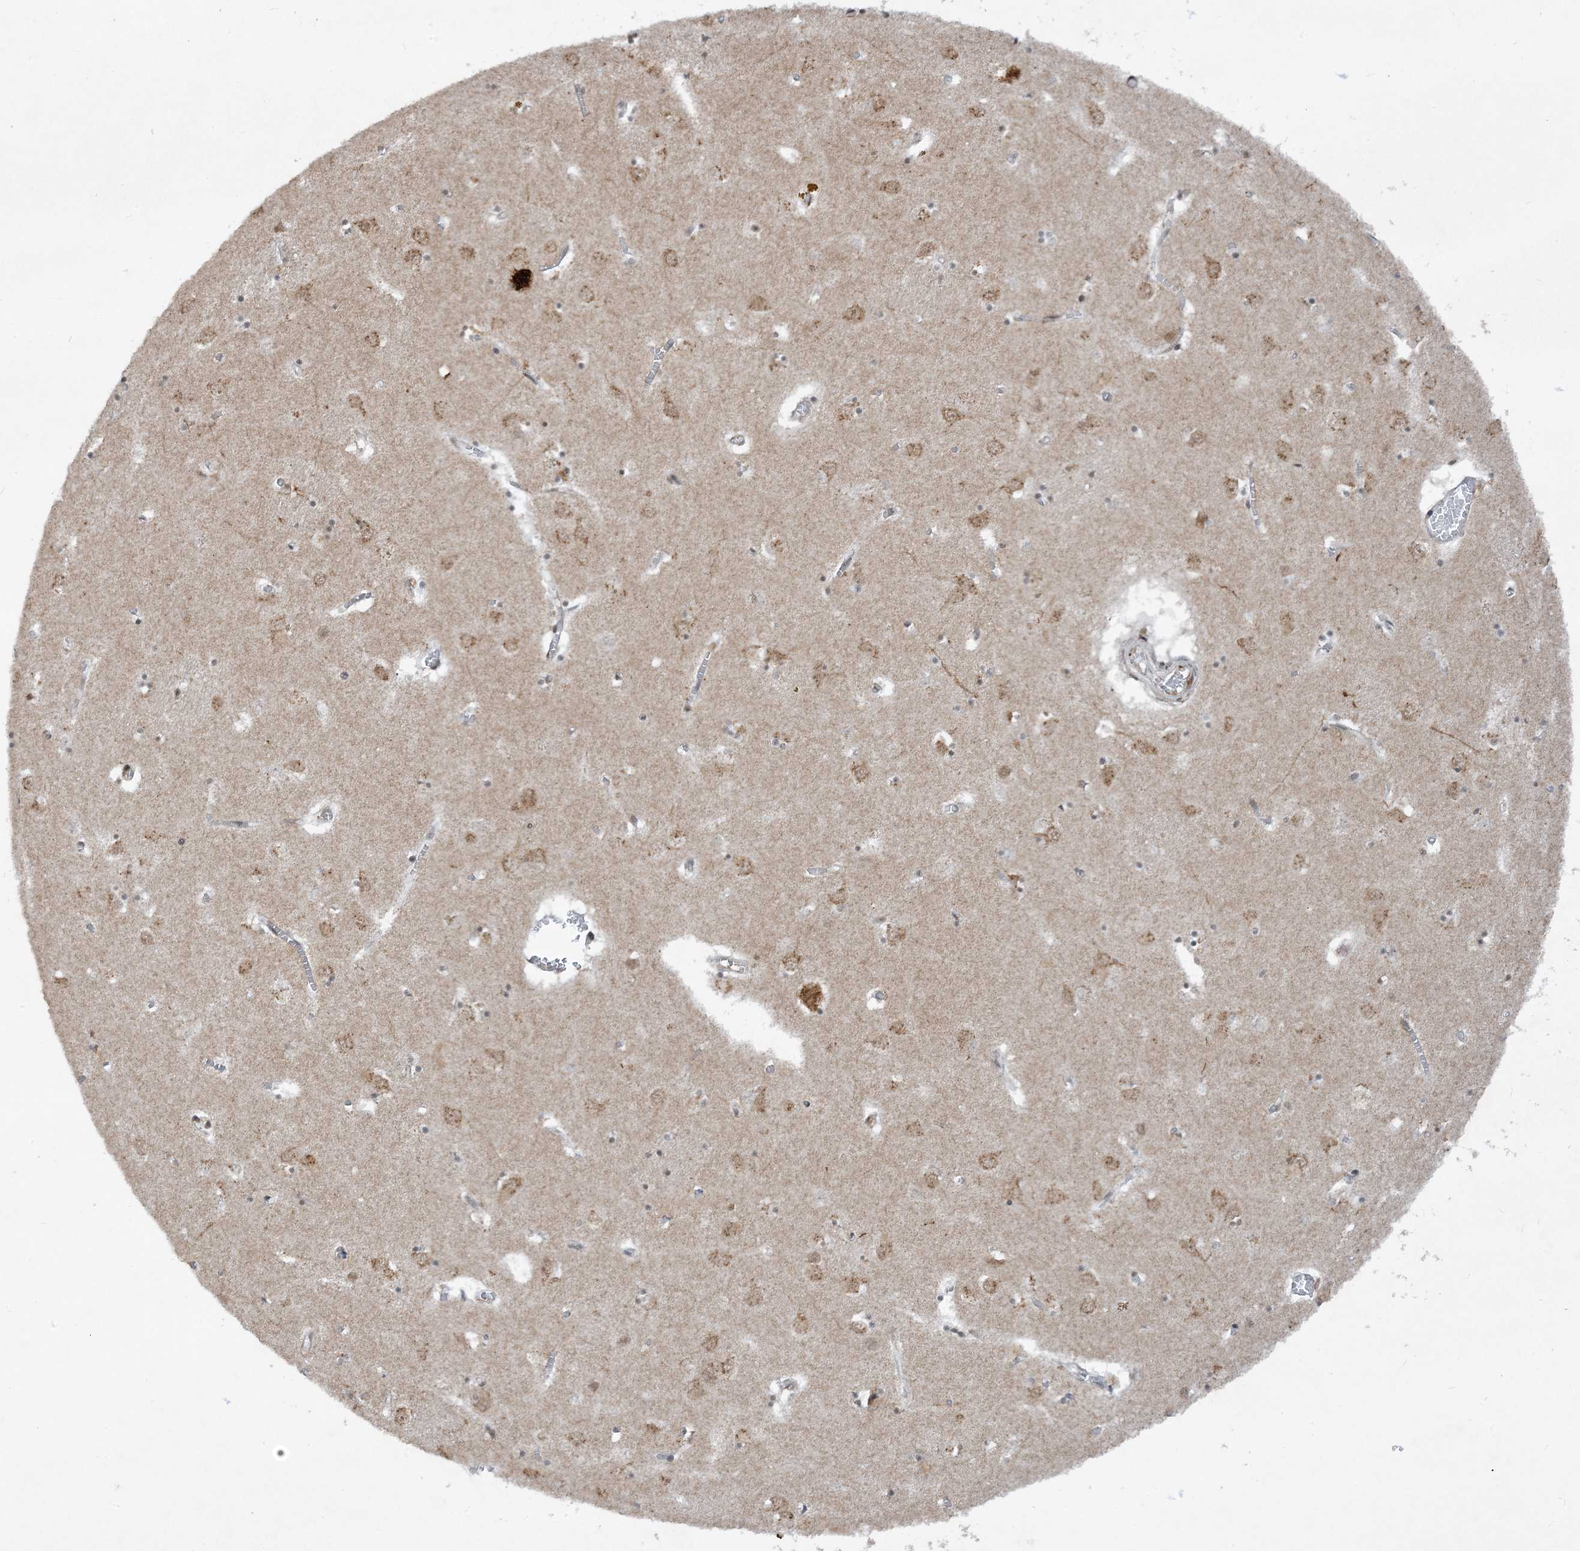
{"staining": {"intensity": "negative", "quantity": "none", "location": "none"}, "tissue": "caudate", "cell_type": "Glial cells", "image_type": "normal", "snomed": [{"axis": "morphology", "description": "Normal tissue, NOS"}, {"axis": "topography", "description": "Lateral ventricle wall"}], "caption": "DAB (3,3'-diaminobenzidine) immunohistochemical staining of benign caudate reveals no significant staining in glial cells. (Stains: DAB immunohistochemistry with hematoxylin counter stain, Microscopy: brightfield microscopy at high magnification).", "gene": "CERT1", "patient": {"sex": "male", "age": 70}}